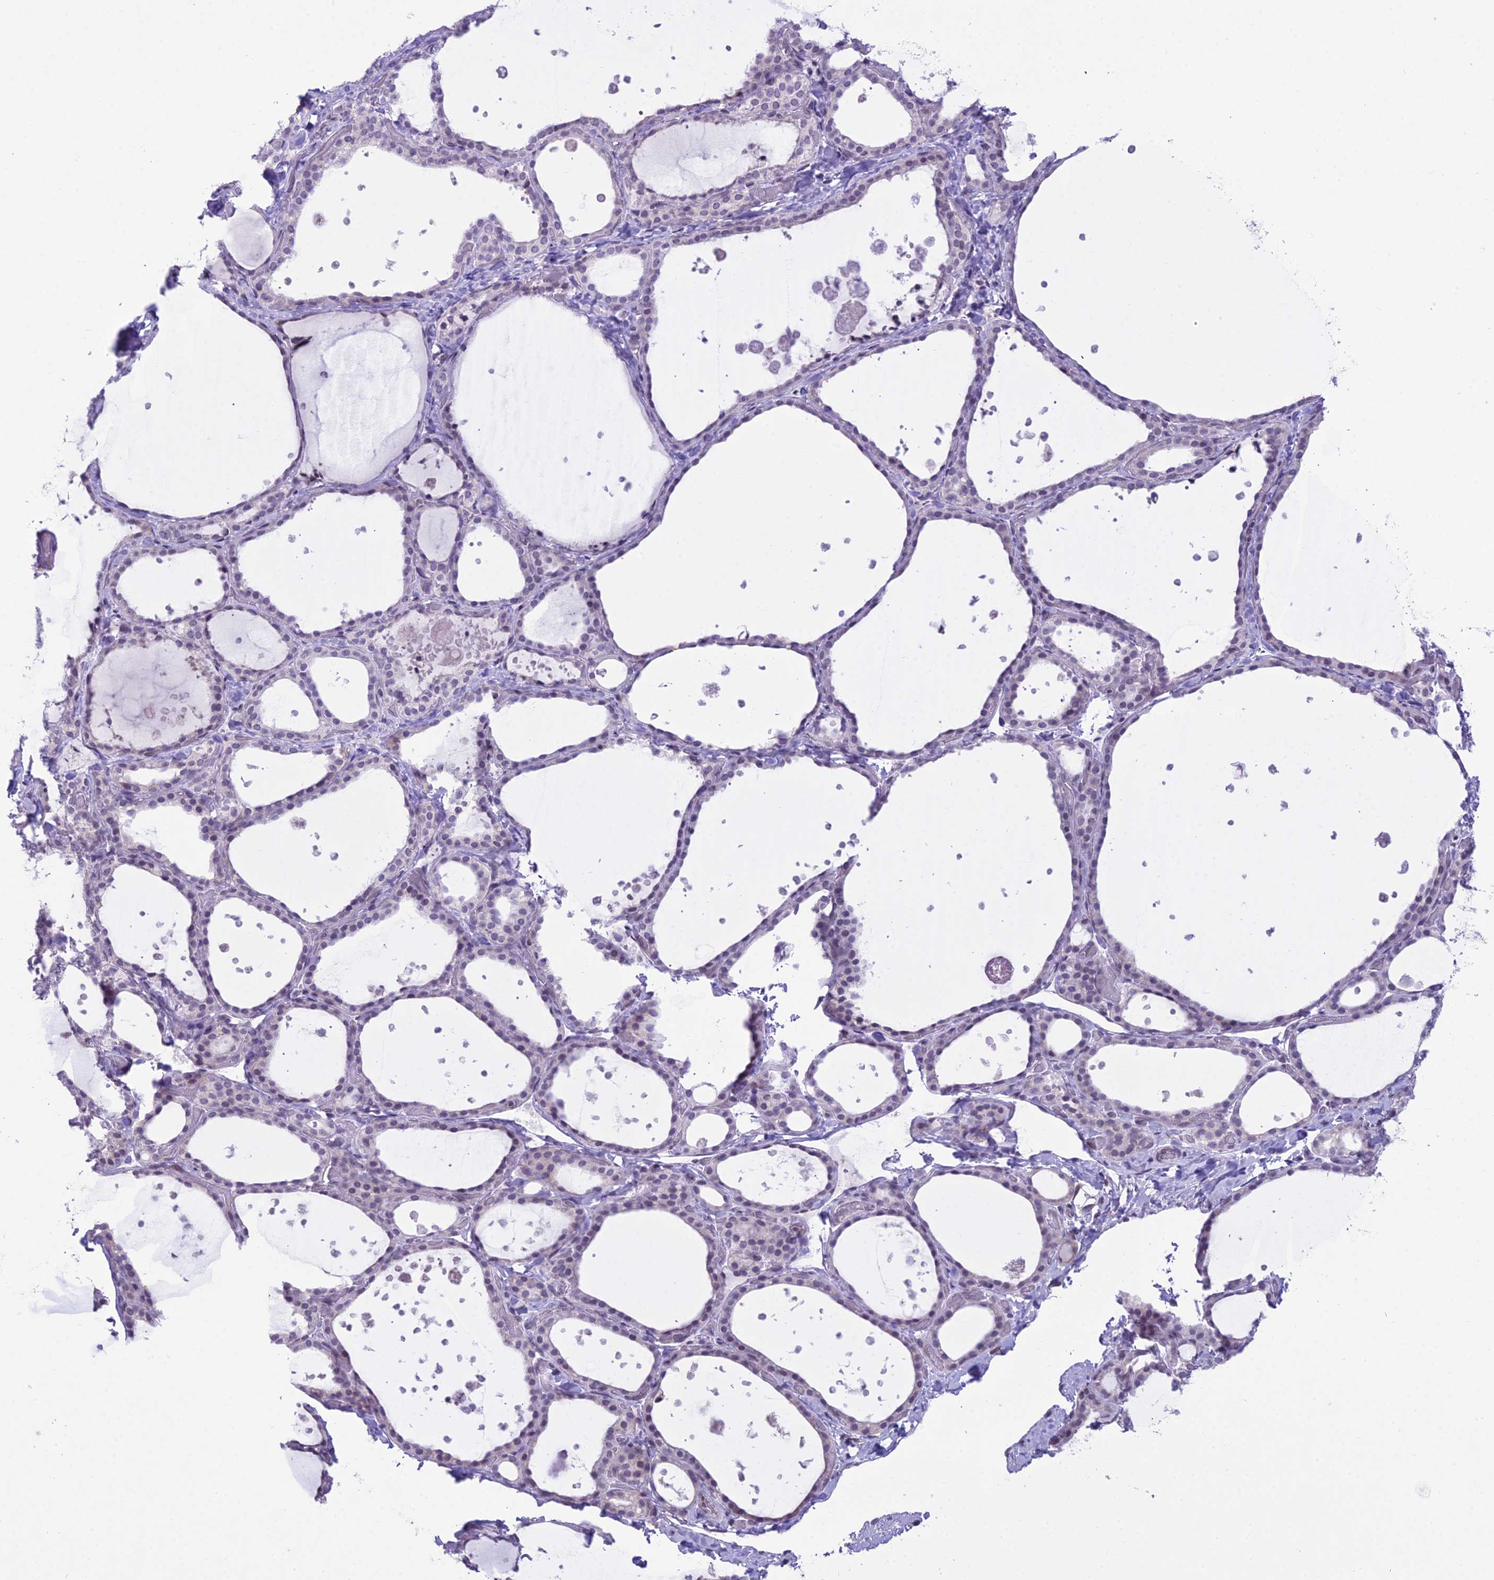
{"staining": {"intensity": "weak", "quantity": "<25%", "location": "cytoplasmic/membranous"}, "tissue": "thyroid gland", "cell_type": "Glandular cells", "image_type": "normal", "snomed": [{"axis": "morphology", "description": "Normal tissue, NOS"}, {"axis": "topography", "description": "Thyroid gland"}], "caption": "Histopathology image shows no significant protein positivity in glandular cells of benign thyroid gland. (DAB (3,3'-diaminobenzidine) immunohistochemistry, high magnification).", "gene": "RPS26", "patient": {"sex": "female", "age": 44}}